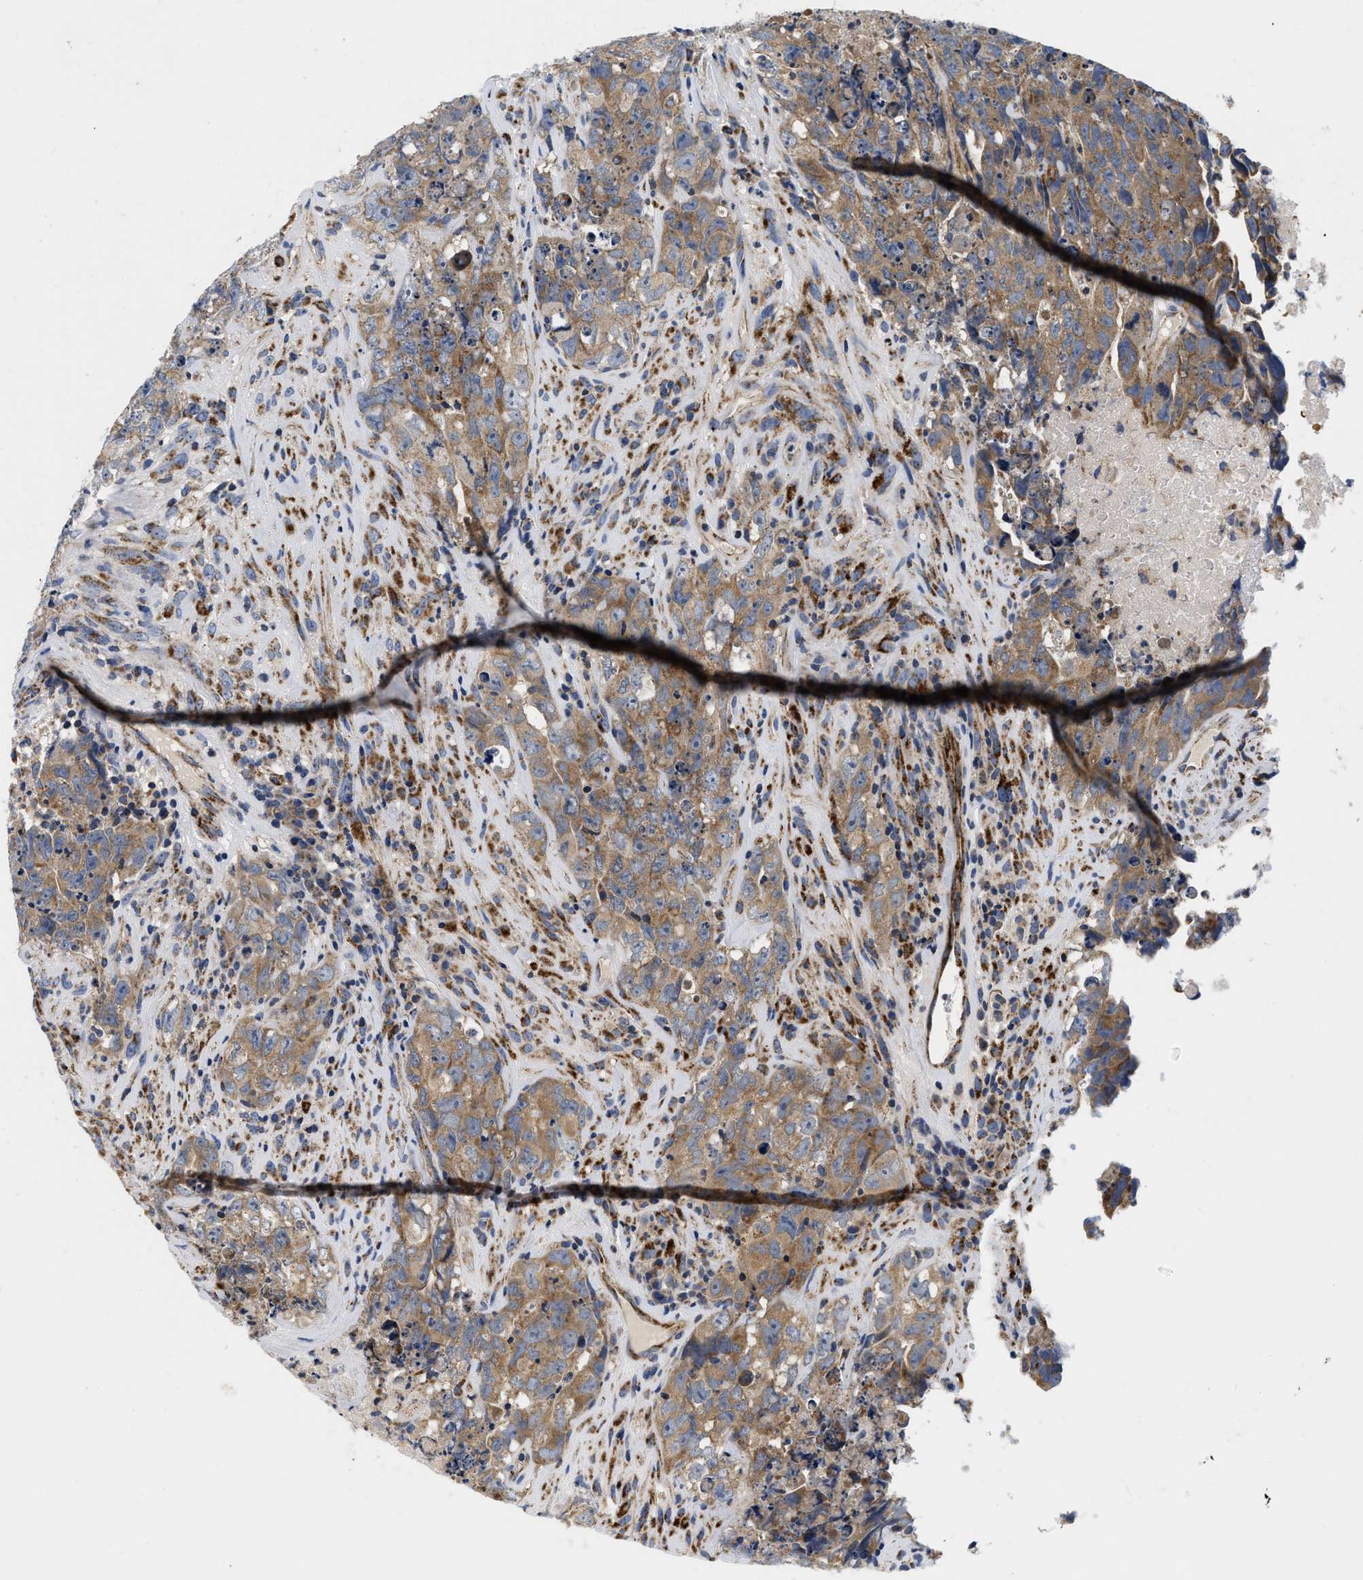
{"staining": {"intensity": "moderate", "quantity": ">75%", "location": "cytoplasmic/membranous"}, "tissue": "testis cancer", "cell_type": "Tumor cells", "image_type": "cancer", "snomed": [{"axis": "morphology", "description": "Carcinoma, Embryonal, NOS"}, {"axis": "topography", "description": "Testis"}], "caption": "IHC of testis cancer (embryonal carcinoma) exhibits medium levels of moderate cytoplasmic/membranous expression in approximately >75% of tumor cells. The staining was performed using DAB to visualize the protein expression in brown, while the nuclei were stained in blue with hematoxylin (Magnification: 20x).", "gene": "PDP1", "patient": {"sex": "male", "age": 32}}